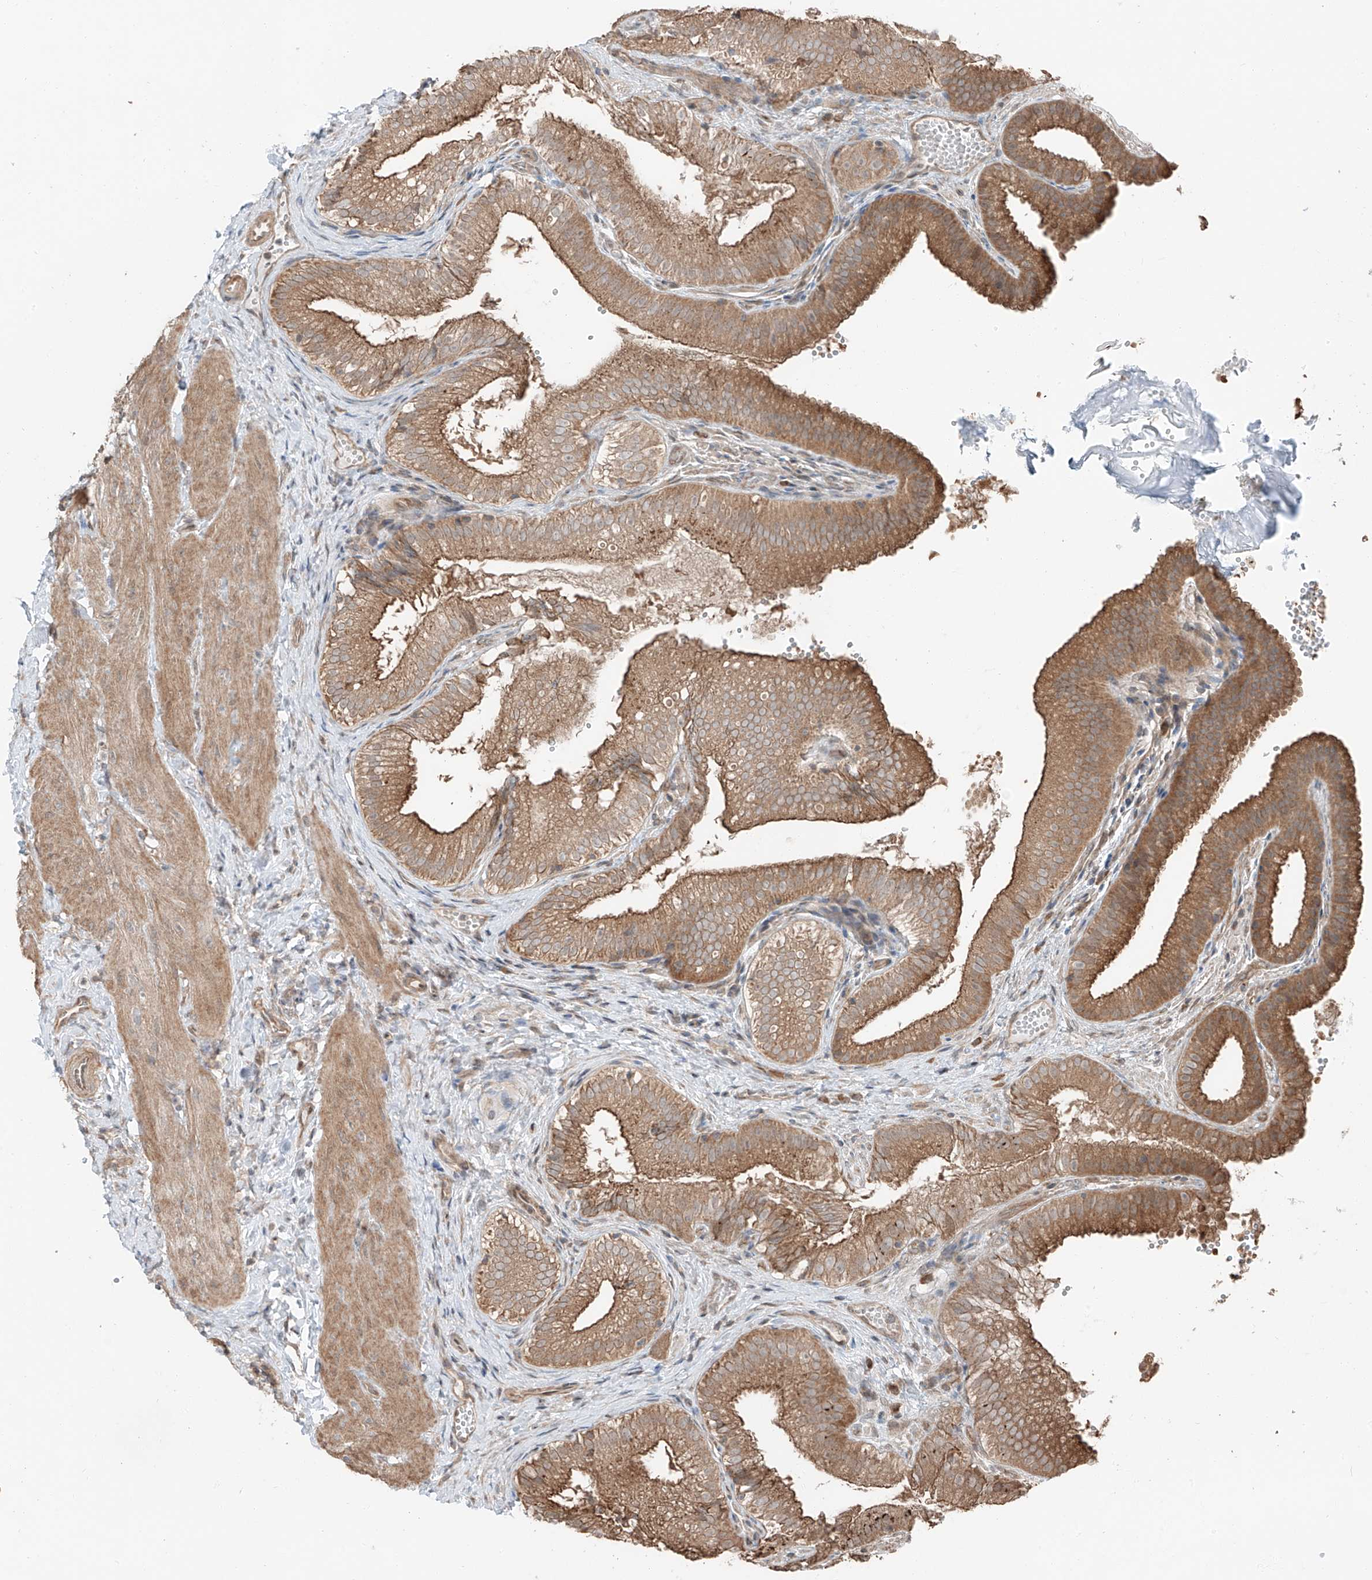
{"staining": {"intensity": "moderate", "quantity": ">75%", "location": "cytoplasmic/membranous"}, "tissue": "gallbladder", "cell_type": "Glandular cells", "image_type": "normal", "snomed": [{"axis": "morphology", "description": "Normal tissue, NOS"}, {"axis": "topography", "description": "Gallbladder"}], "caption": "Immunohistochemical staining of normal human gallbladder displays >75% levels of moderate cytoplasmic/membranous protein staining in about >75% of glandular cells.", "gene": "CEP162", "patient": {"sex": "female", "age": 30}}